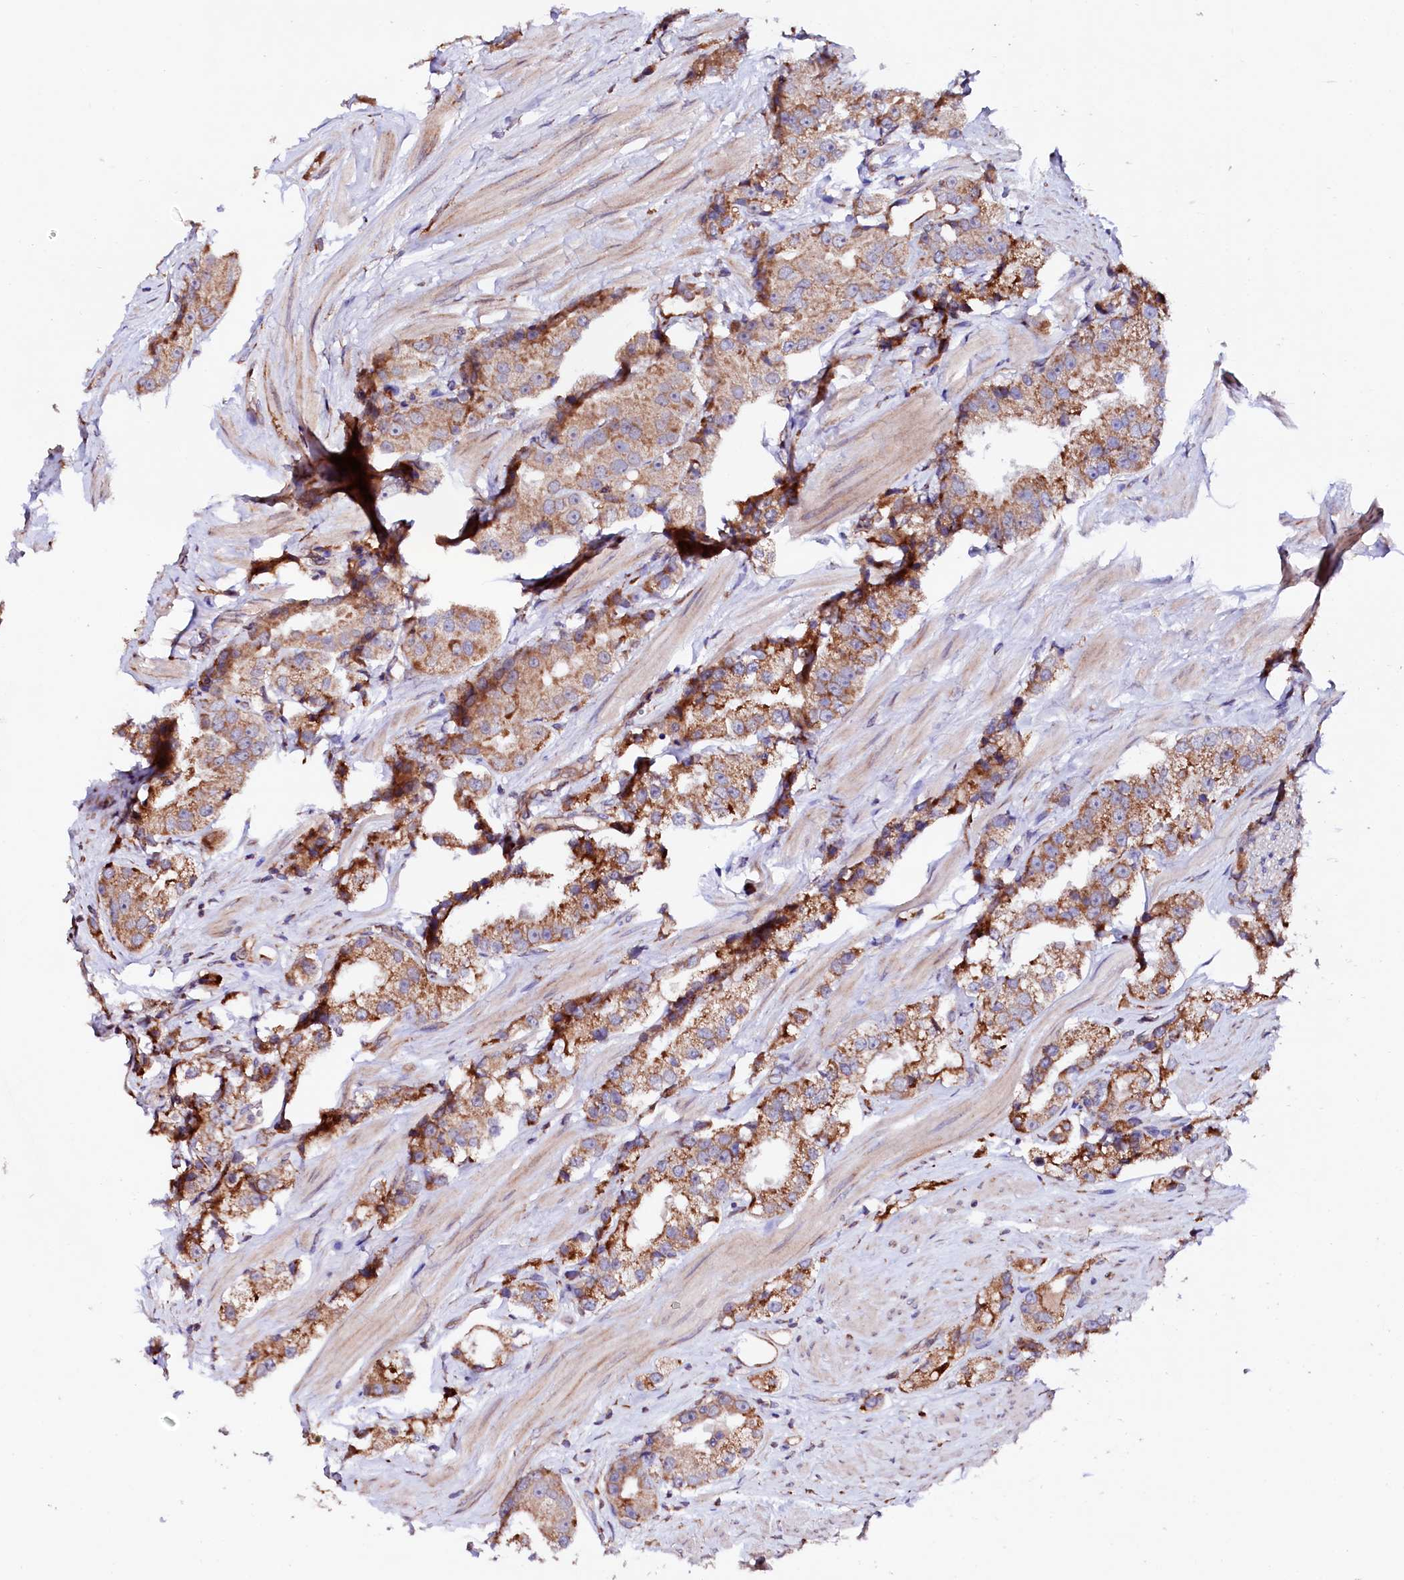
{"staining": {"intensity": "moderate", "quantity": ">75%", "location": "cytoplasmic/membranous"}, "tissue": "prostate cancer", "cell_type": "Tumor cells", "image_type": "cancer", "snomed": [{"axis": "morphology", "description": "Adenocarcinoma, NOS"}, {"axis": "topography", "description": "Prostate"}], "caption": "Immunohistochemical staining of prostate adenocarcinoma demonstrates medium levels of moderate cytoplasmic/membranous protein positivity in about >75% of tumor cells.", "gene": "UBE3C", "patient": {"sex": "male", "age": 79}}